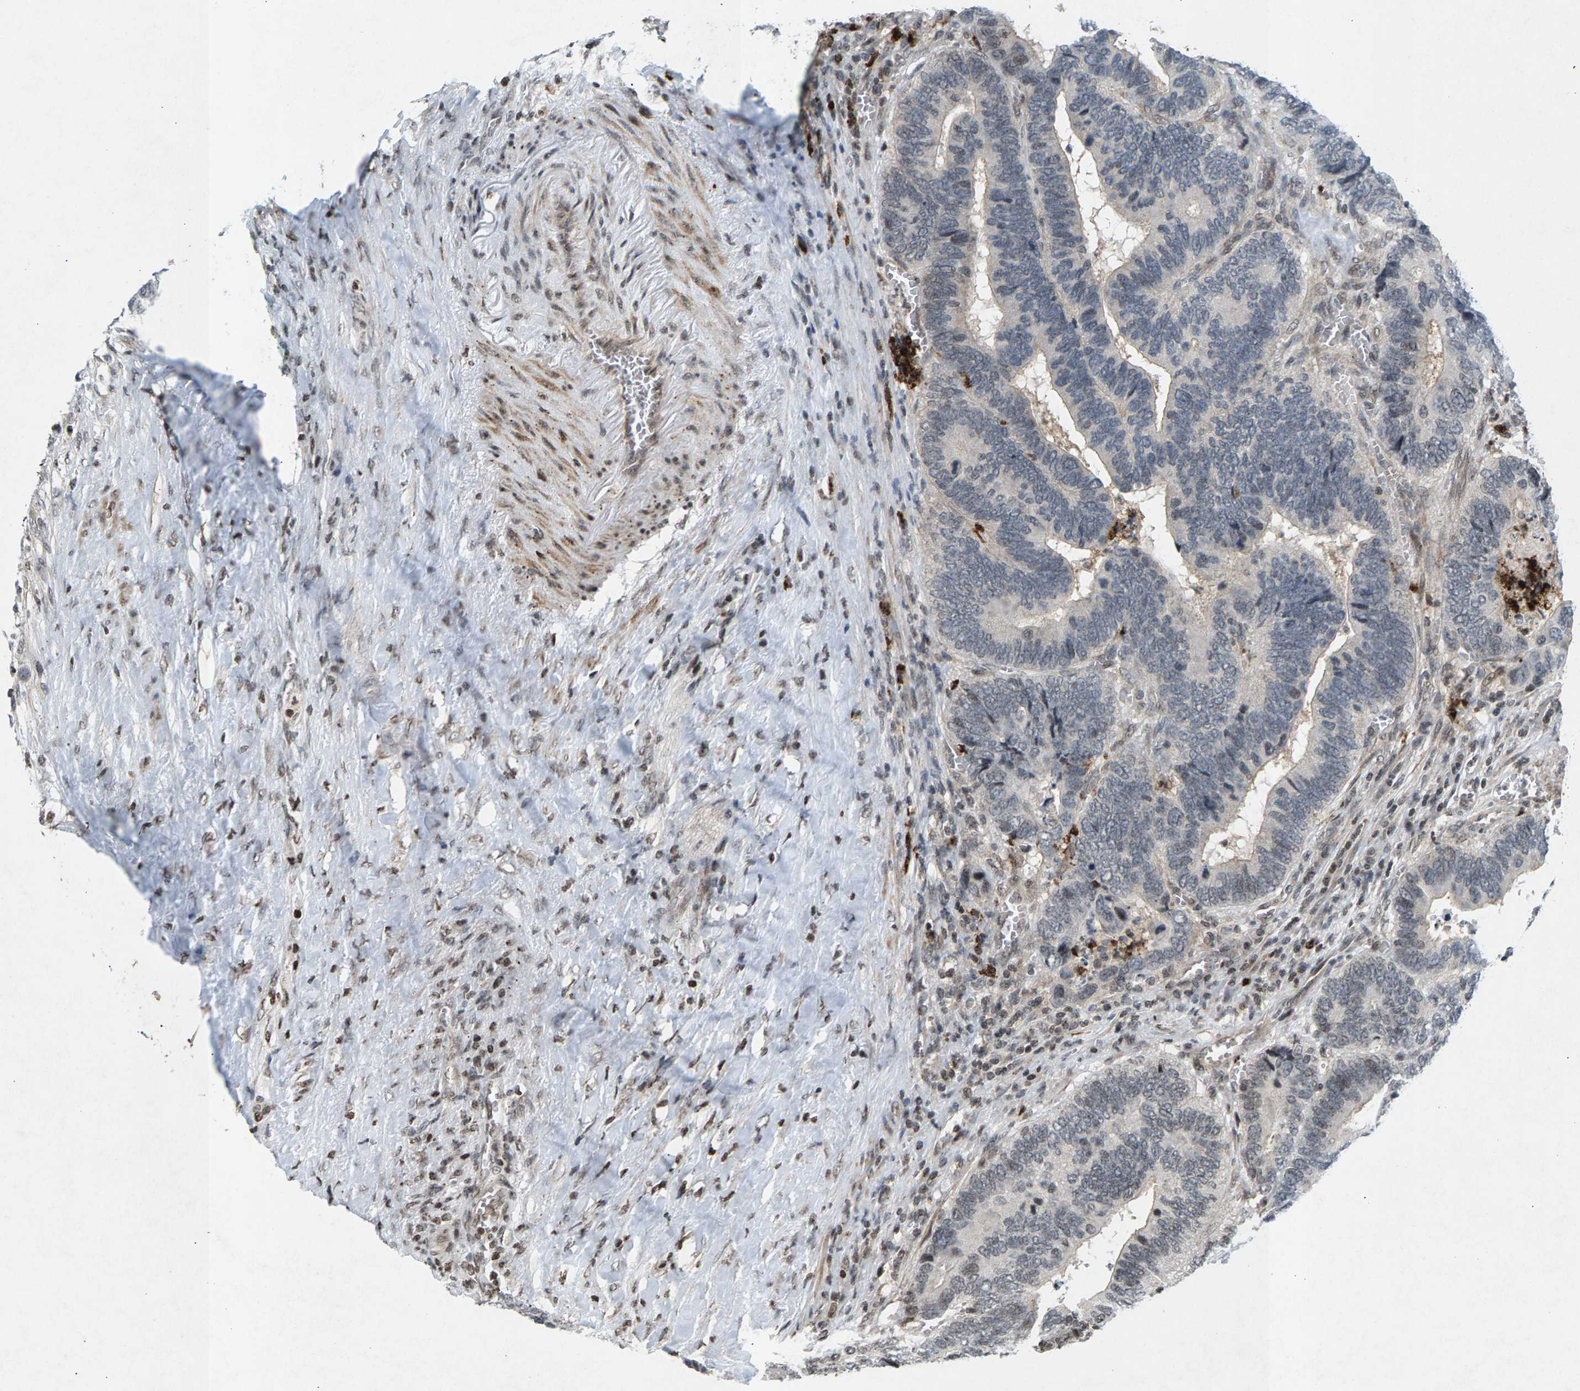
{"staining": {"intensity": "negative", "quantity": "none", "location": "none"}, "tissue": "colorectal cancer", "cell_type": "Tumor cells", "image_type": "cancer", "snomed": [{"axis": "morphology", "description": "Adenocarcinoma, NOS"}, {"axis": "topography", "description": "Colon"}], "caption": "Tumor cells are negative for brown protein staining in colorectal adenocarcinoma.", "gene": "ZPR1", "patient": {"sex": "male", "age": 72}}